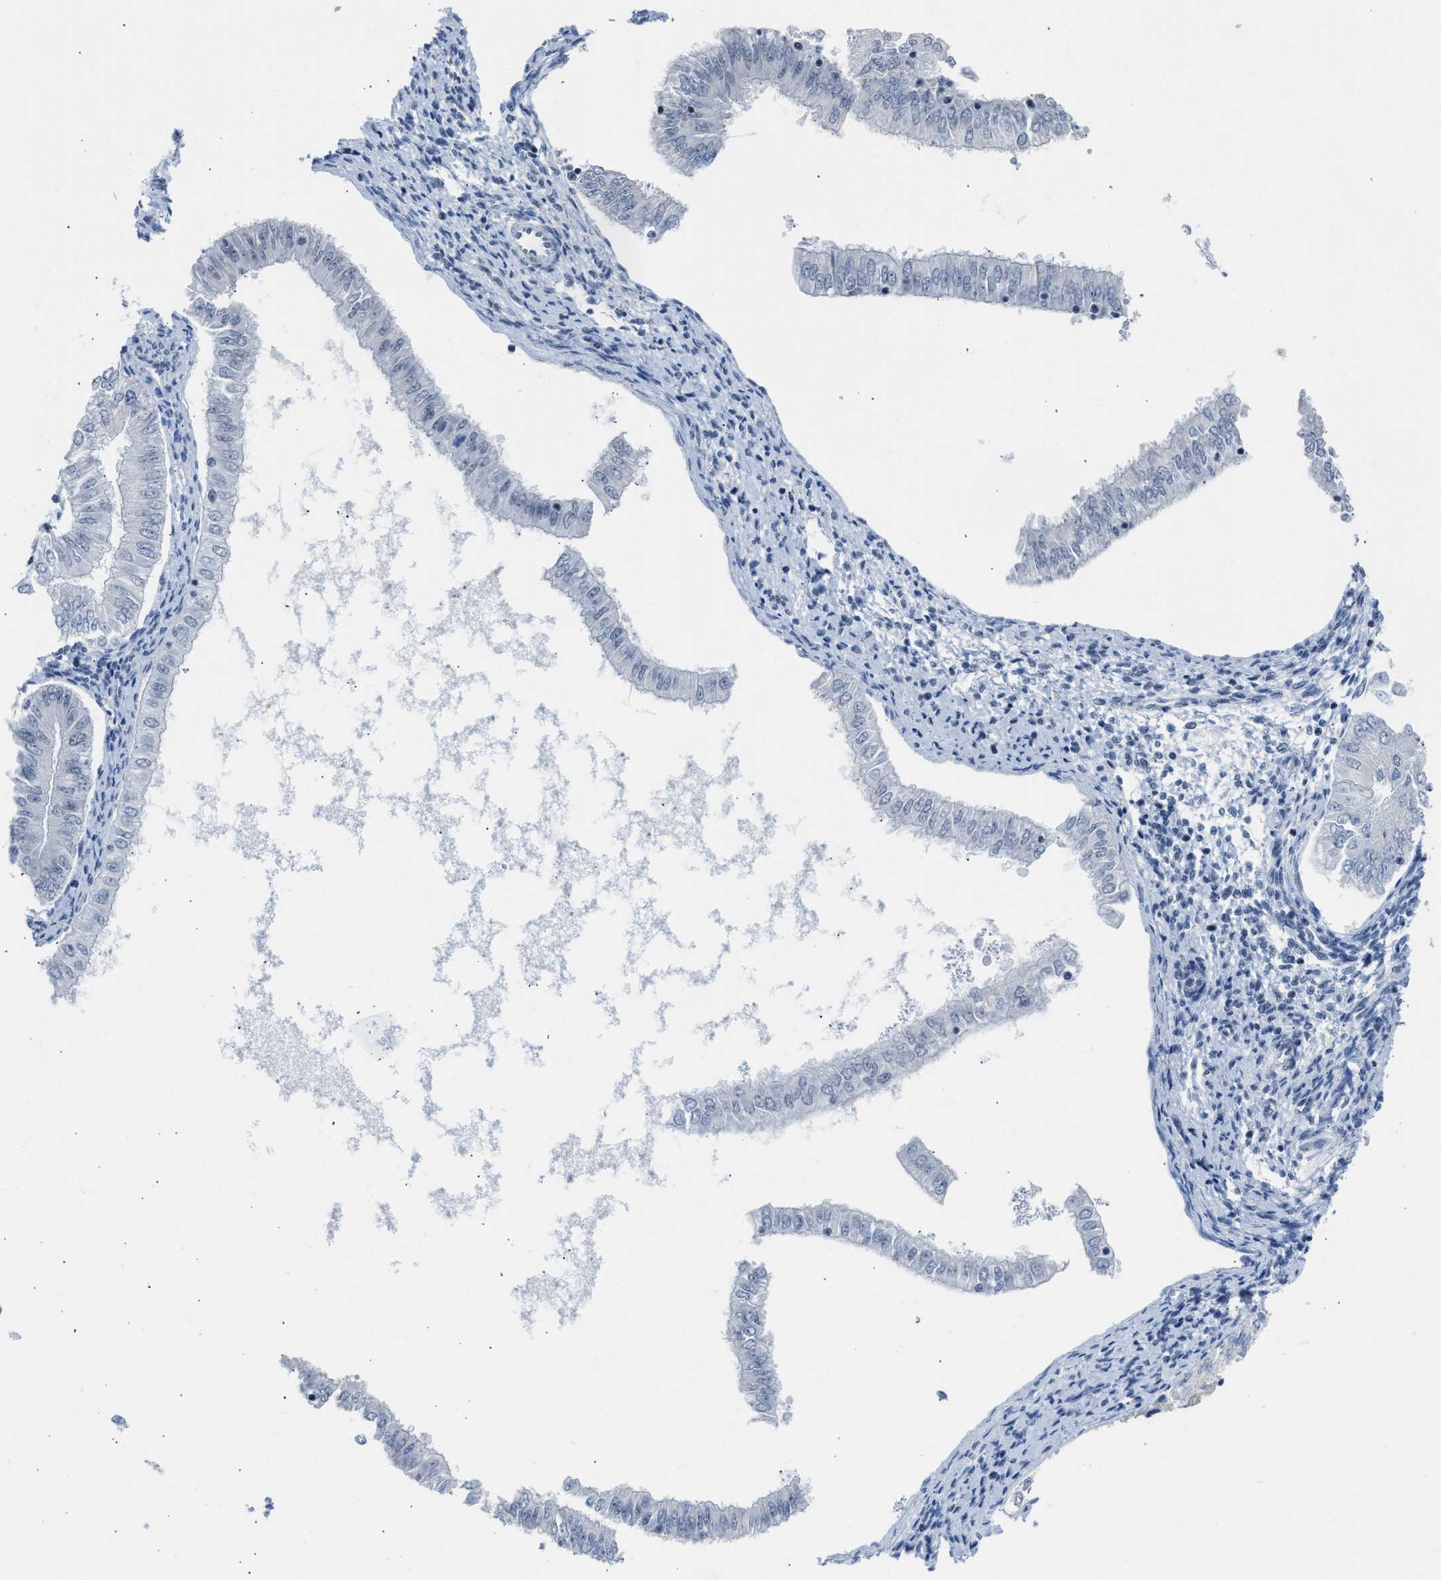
{"staining": {"intensity": "negative", "quantity": "none", "location": "none"}, "tissue": "endometrial cancer", "cell_type": "Tumor cells", "image_type": "cancer", "snomed": [{"axis": "morphology", "description": "Adenocarcinoma, NOS"}, {"axis": "topography", "description": "Endometrium"}], "caption": "Tumor cells are negative for brown protein staining in adenocarcinoma (endometrial).", "gene": "TERF2IP", "patient": {"sex": "female", "age": 53}}